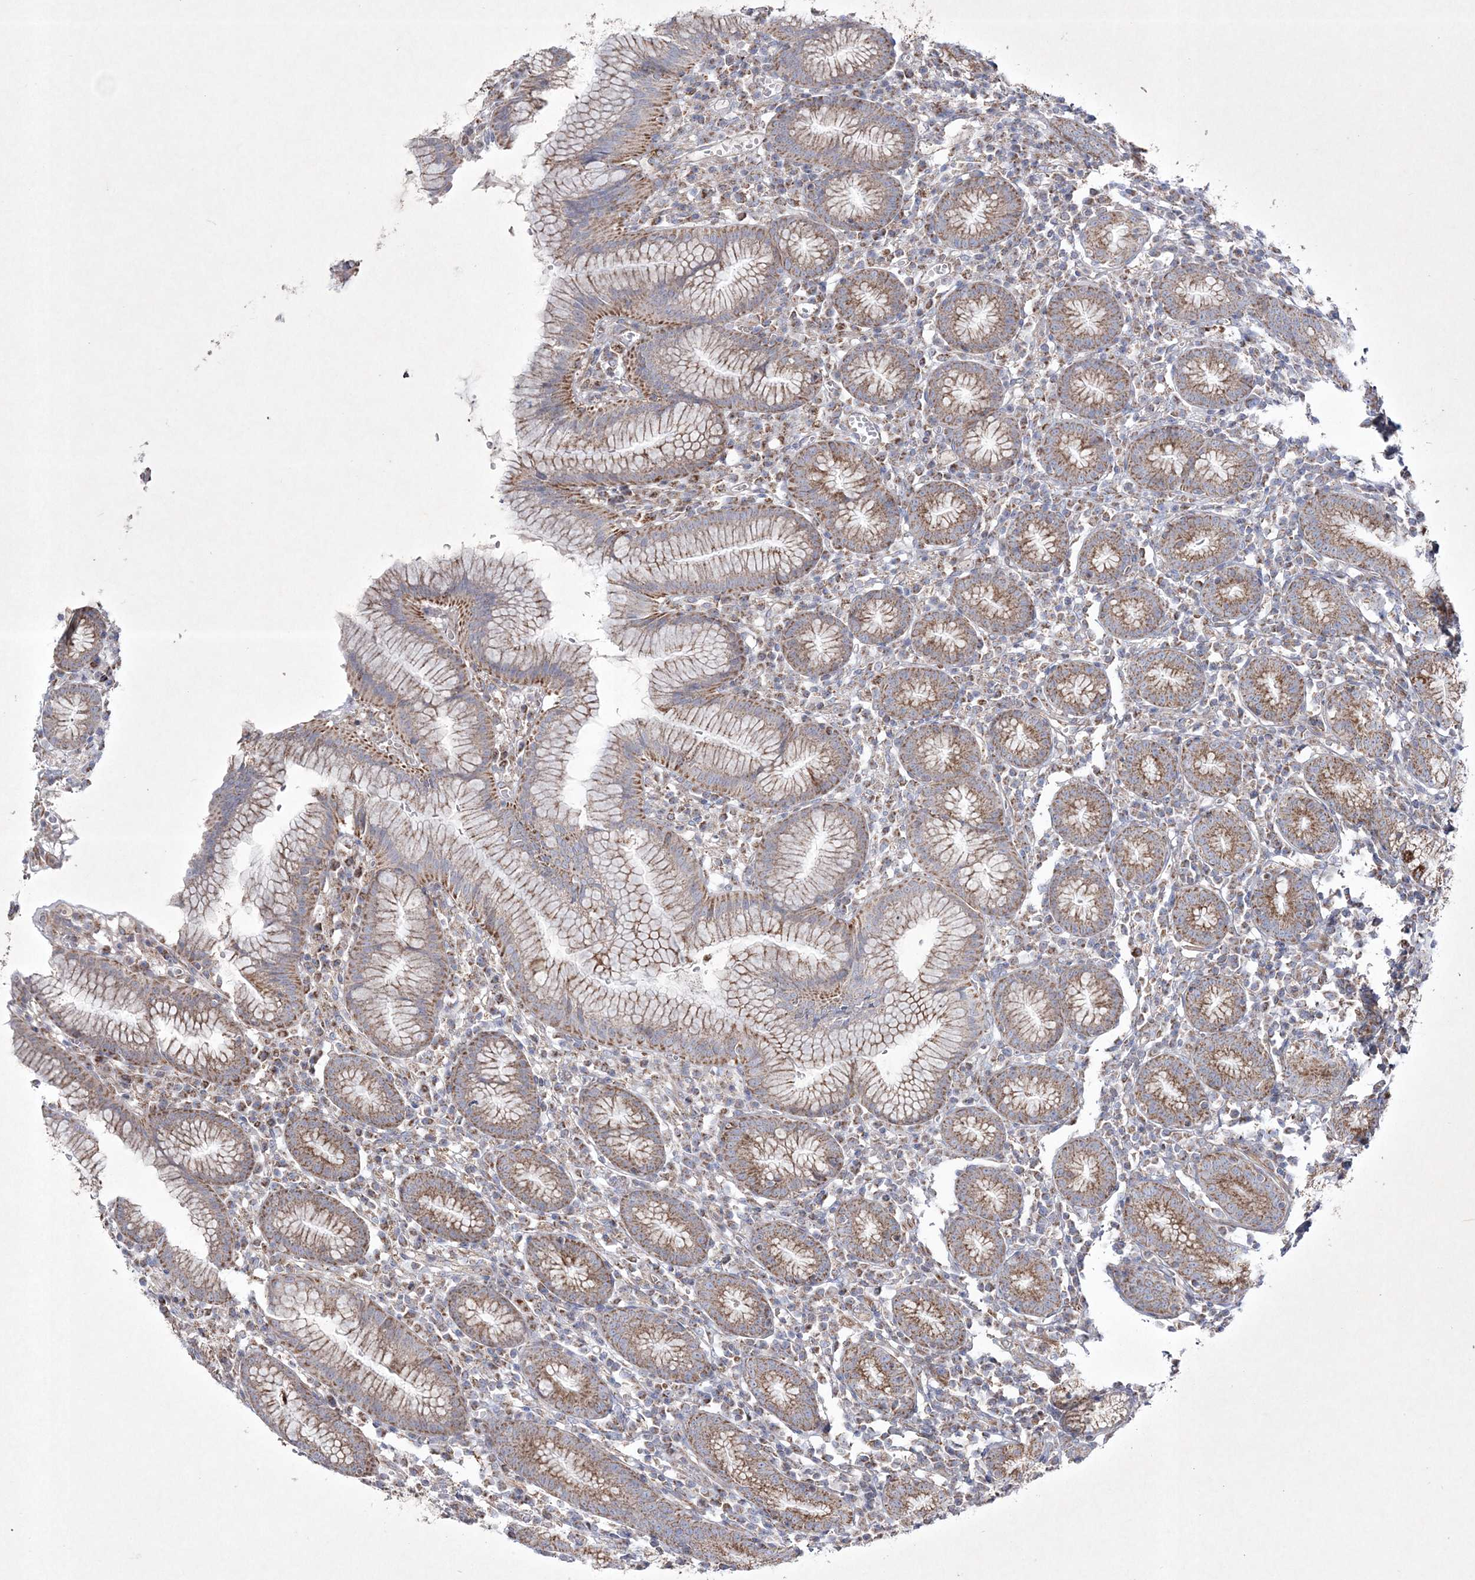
{"staining": {"intensity": "strong", "quantity": ">75%", "location": "cytoplasmic/membranous"}, "tissue": "stomach", "cell_type": "Glandular cells", "image_type": "normal", "snomed": [{"axis": "morphology", "description": "Normal tissue, NOS"}, {"axis": "topography", "description": "Stomach"}], "caption": "Protein positivity by IHC reveals strong cytoplasmic/membranous positivity in about >75% of glandular cells in unremarkable stomach.", "gene": "RICTOR", "patient": {"sex": "male", "age": 55}}